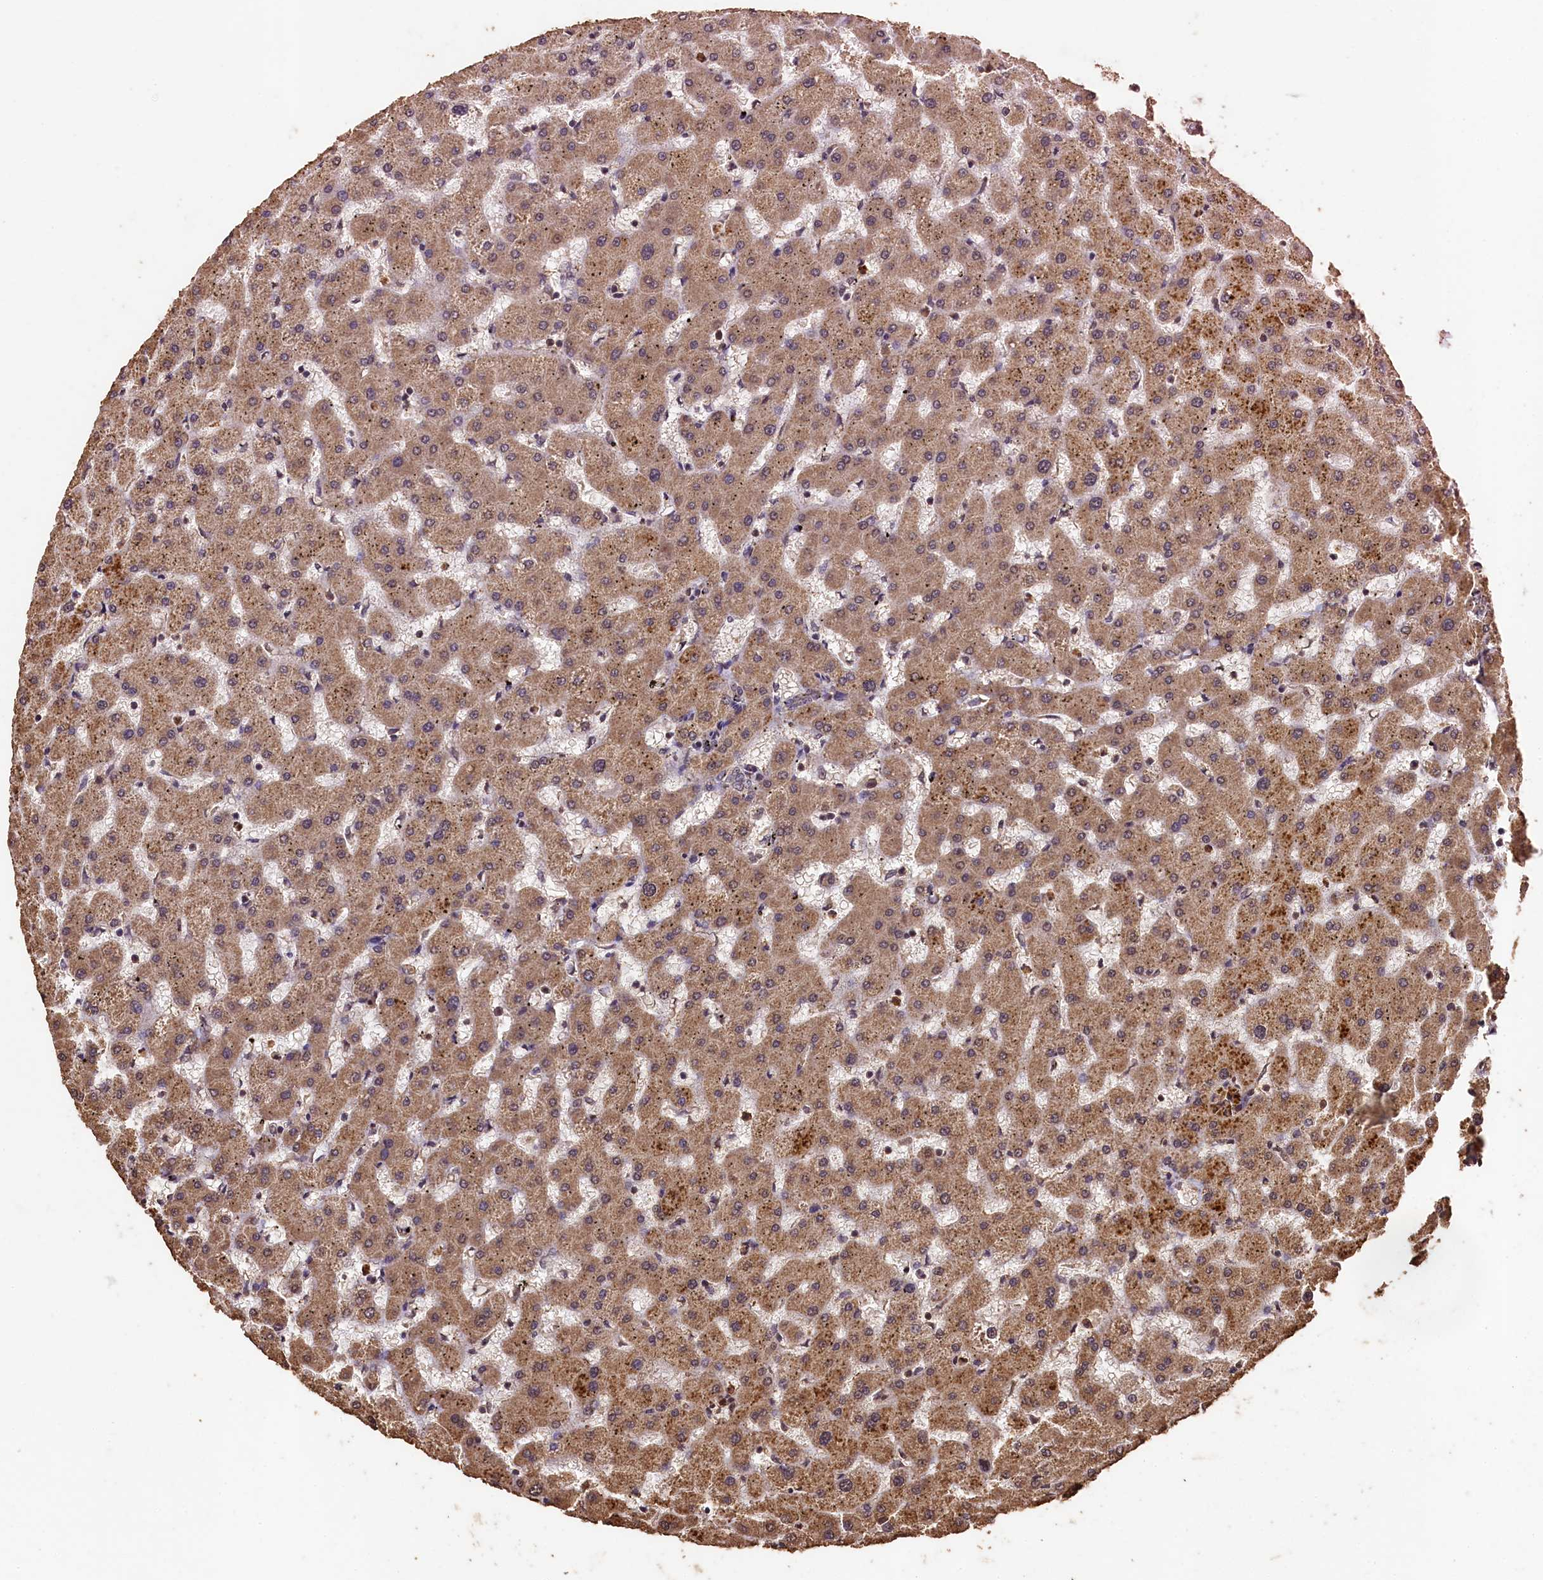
{"staining": {"intensity": "moderate", "quantity": ">75%", "location": "cytoplasmic/membranous"}, "tissue": "liver", "cell_type": "Cholangiocytes", "image_type": "normal", "snomed": [{"axis": "morphology", "description": "Normal tissue, NOS"}, {"axis": "topography", "description": "Liver"}], "caption": "This micrograph exhibits immunohistochemistry (IHC) staining of normal liver, with medium moderate cytoplasmic/membranous positivity in about >75% of cholangiocytes.", "gene": "CEP57L1", "patient": {"sex": "female", "age": 63}}